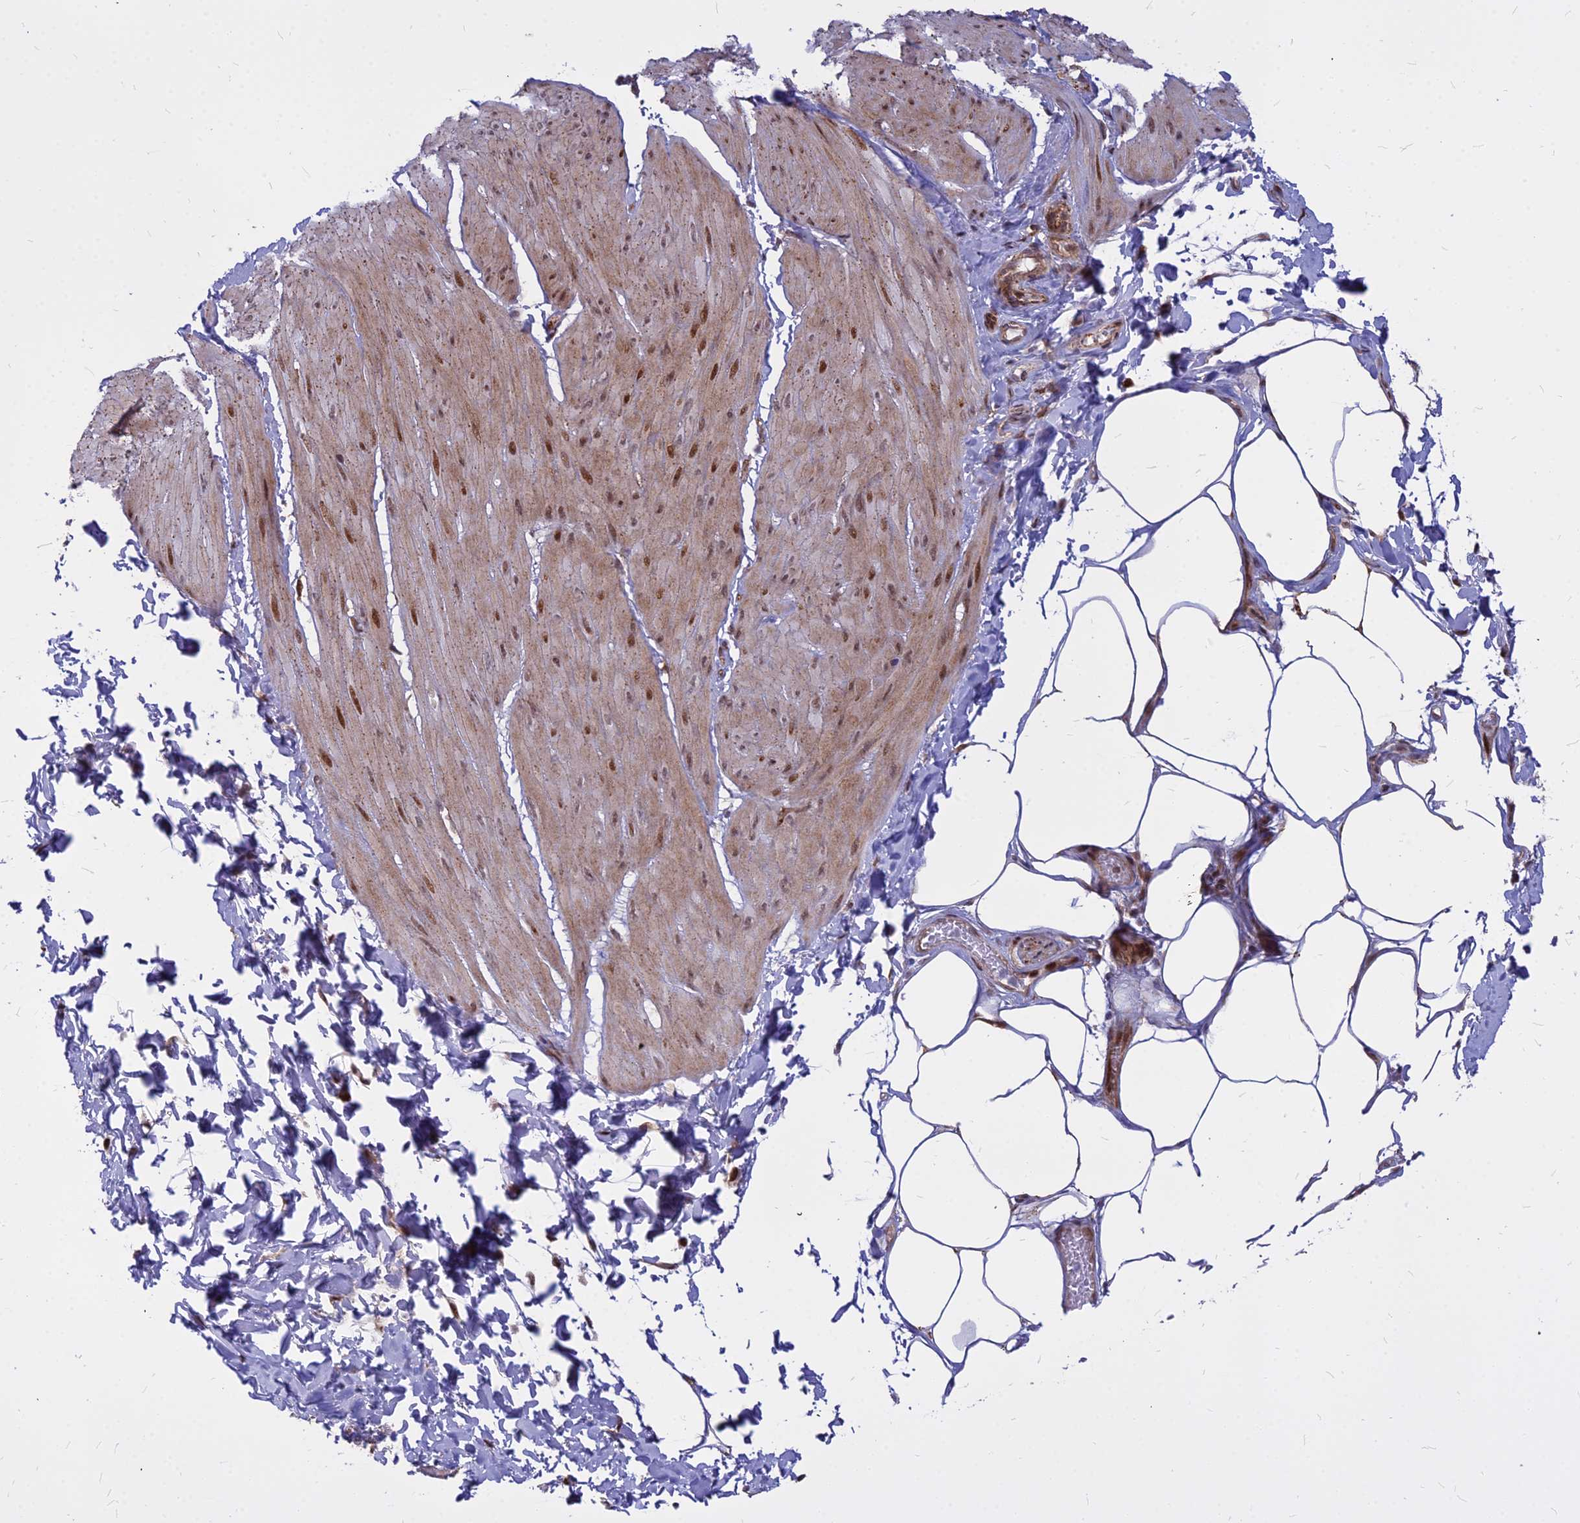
{"staining": {"intensity": "moderate", "quantity": ">75%", "location": "cytoplasmic/membranous,nuclear"}, "tissue": "smooth muscle", "cell_type": "Smooth muscle cells", "image_type": "normal", "snomed": [{"axis": "morphology", "description": "Urothelial carcinoma, High grade"}, {"axis": "topography", "description": "Urinary bladder"}], "caption": "Protein staining by immunohistochemistry (IHC) reveals moderate cytoplasmic/membranous,nuclear expression in approximately >75% of smooth muscle cells in unremarkable smooth muscle.", "gene": "ALG10B", "patient": {"sex": "male", "age": 46}}